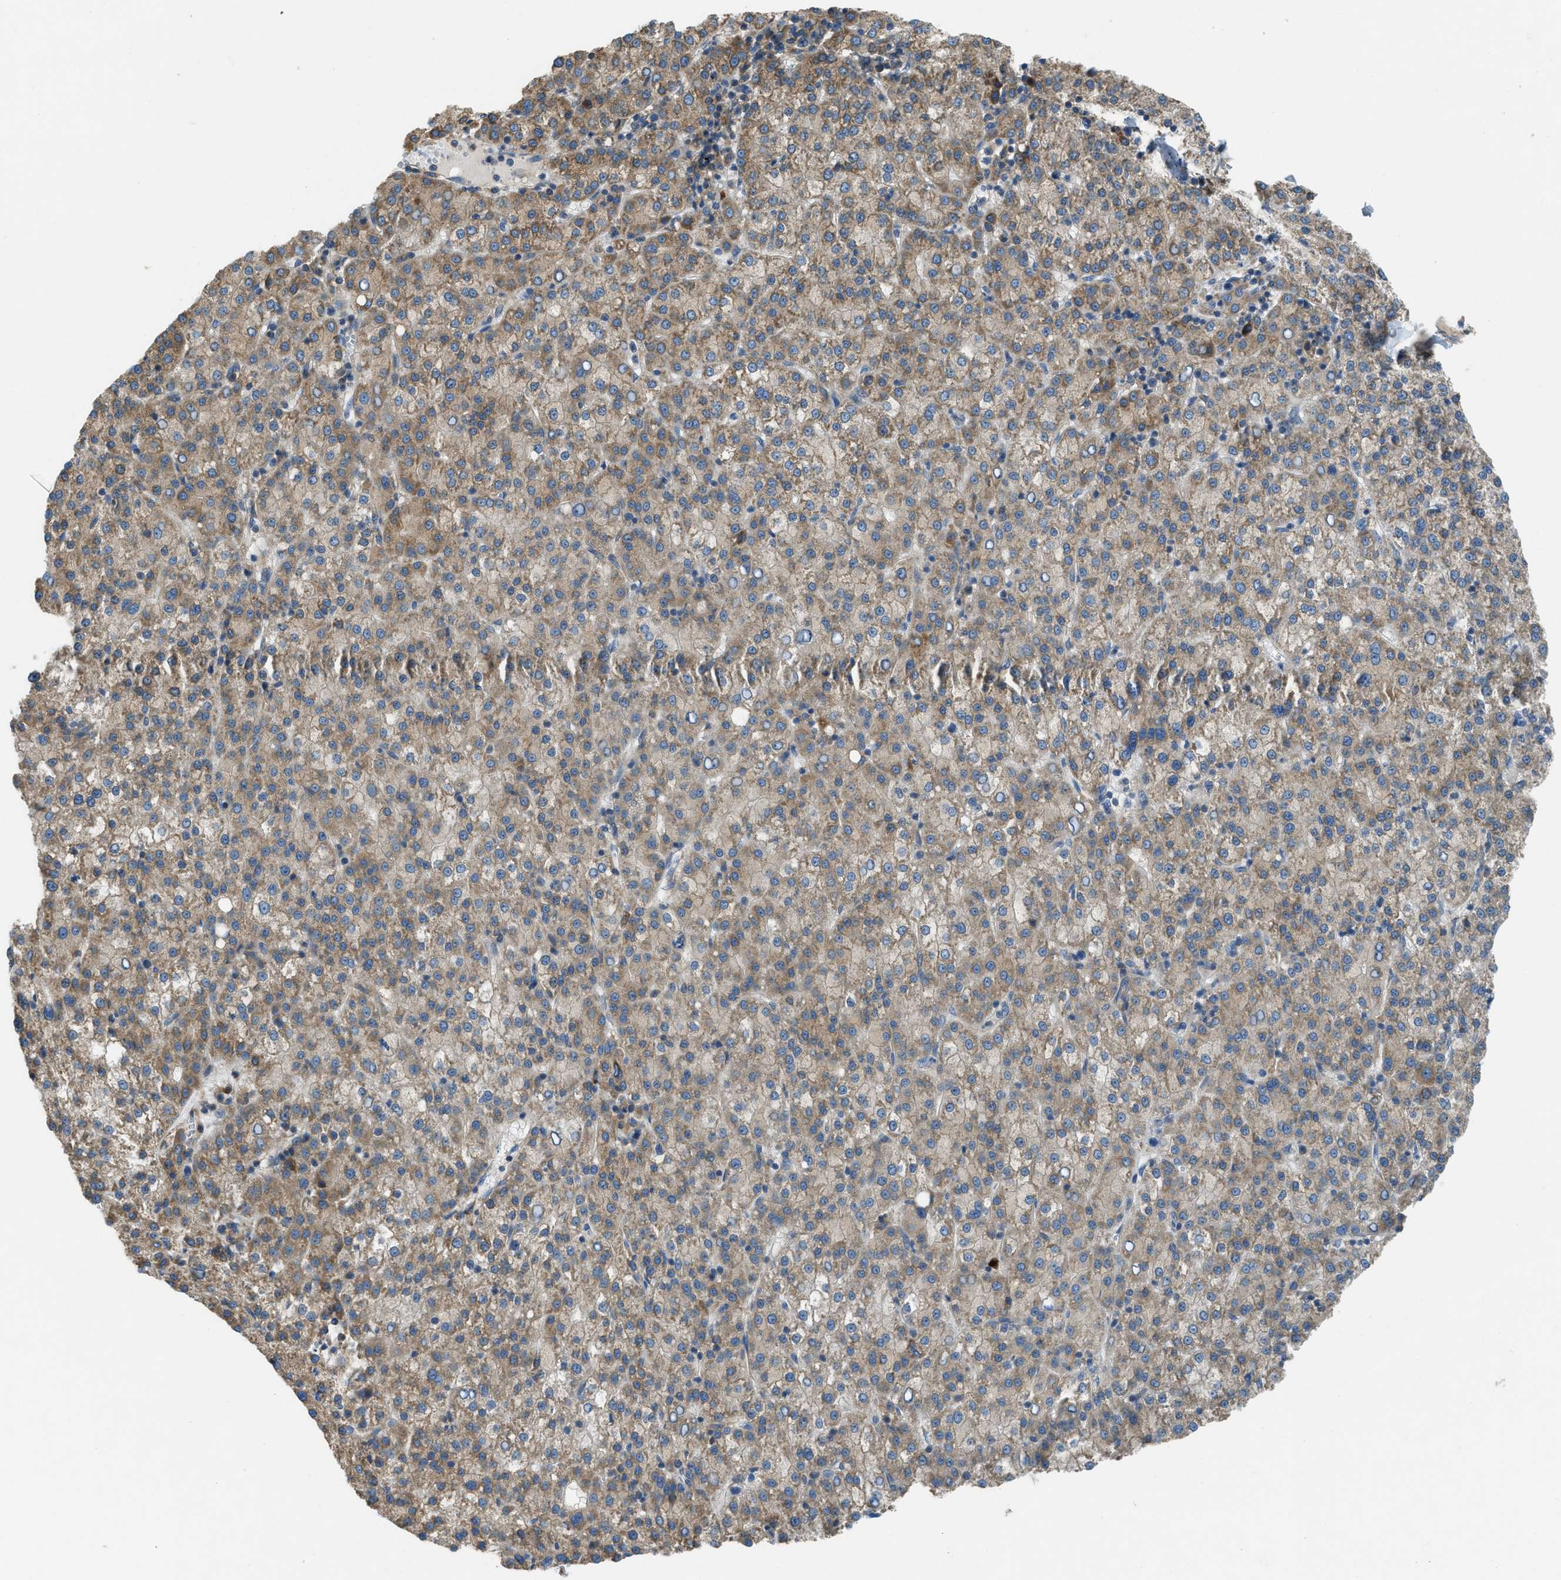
{"staining": {"intensity": "moderate", "quantity": ">75%", "location": "cytoplasmic/membranous"}, "tissue": "liver cancer", "cell_type": "Tumor cells", "image_type": "cancer", "snomed": [{"axis": "morphology", "description": "Carcinoma, Hepatocellular, NOS"}, {"axis": "topography", "description": "Liver"}], "caption": "This is a micrograph of IHC staining of liver hepatocellular carcinoma, which shows moderate expression in the cytoplasmic/membranous of tumor cells.", "gene": "TMEM68", "patient": {"sex": "female", "age": 58}}